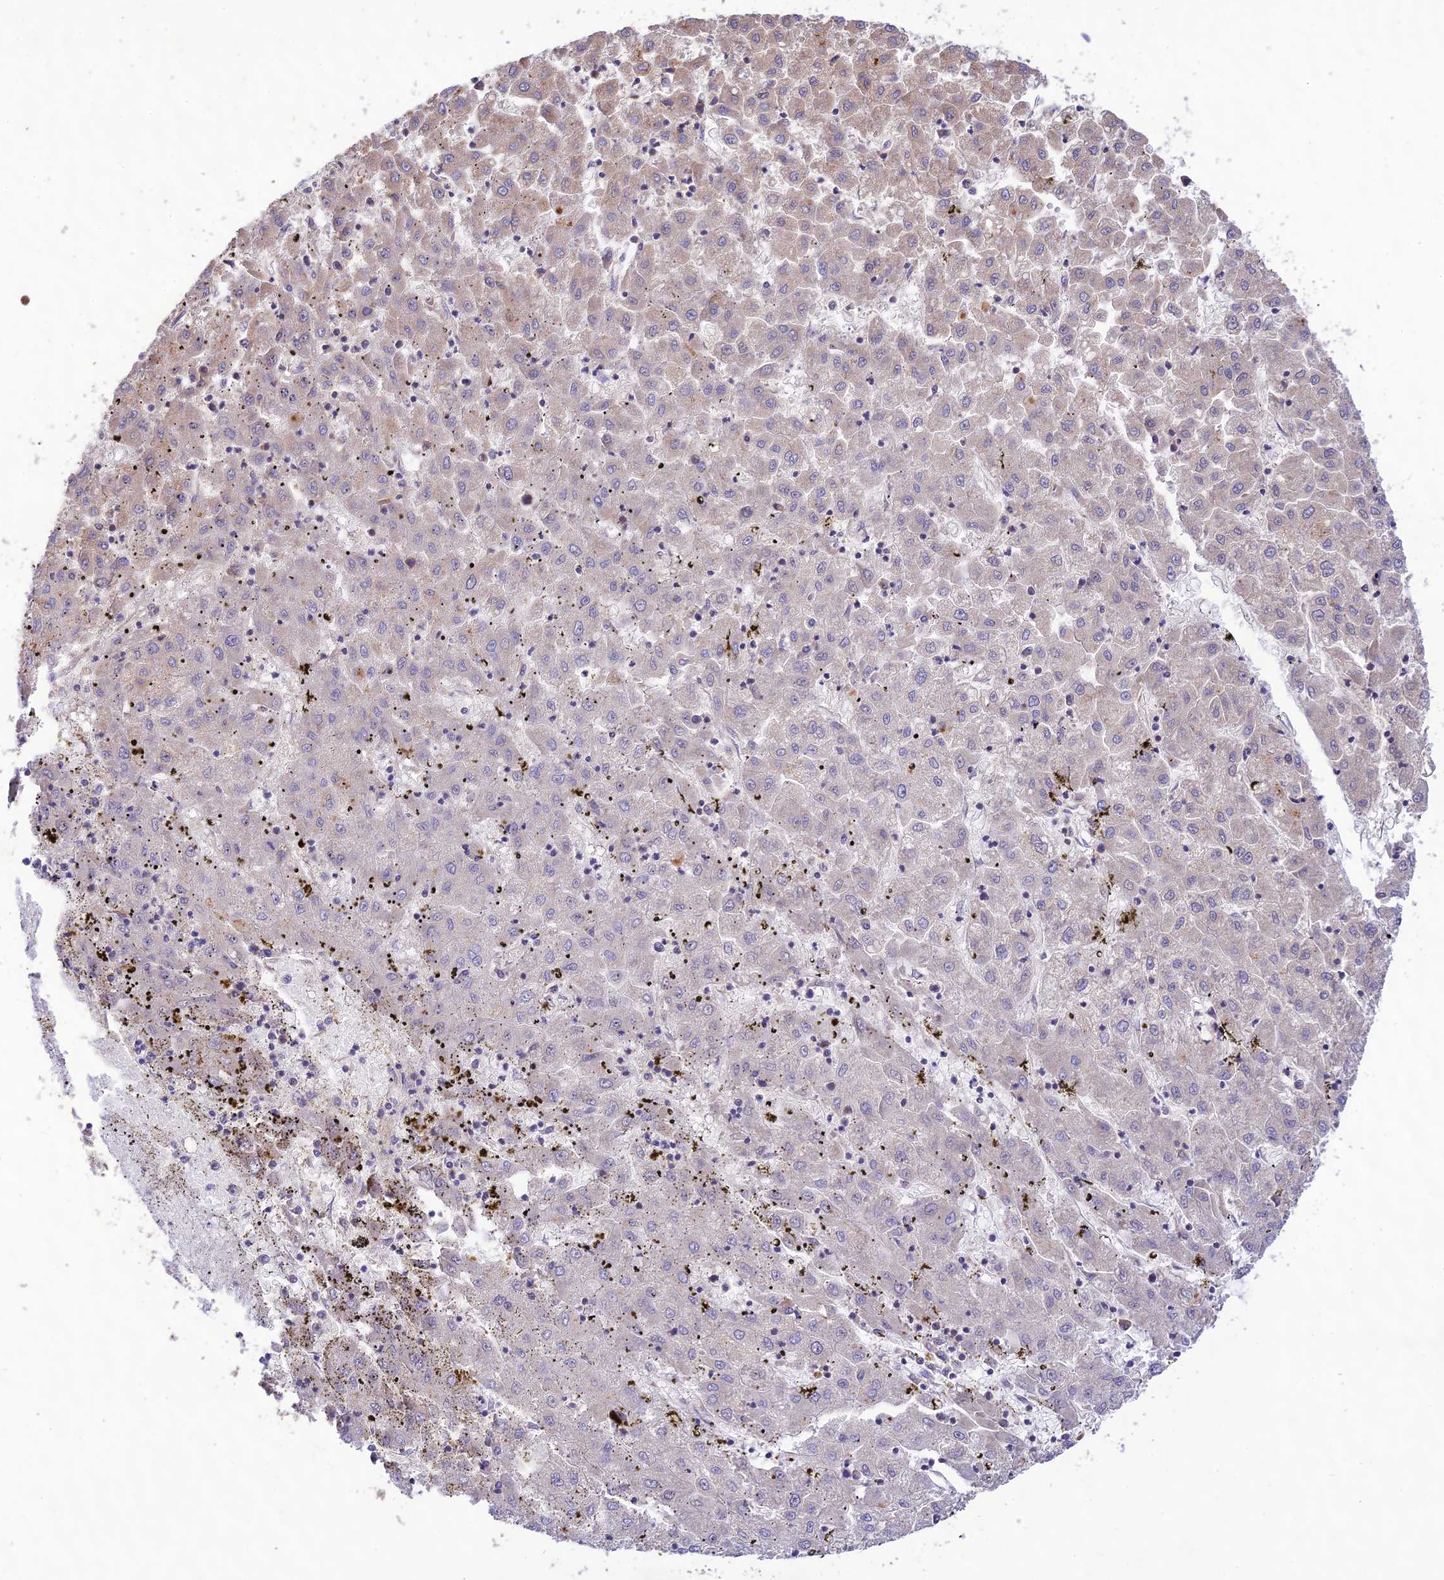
{"staining": {"intensity": "weak", "quantity": "<25%", "location": "cytoplasmic/membranous"}, "tissue": "liver cancer", "cell_type": "Tumor cells", "image_type": "cancer", "snomed": [{"axis": "morphology", "description": "Carcinoma, Hepatocellular, NOS"}, {"axis": "topography", "description": "Liver"}], "caption": "An image of human liver cancer (hepatocellular carcinoma) is negative for staining in tumor cells.", "gene": "TMEM259", "patient": {"sex": "male", "age": 72}}